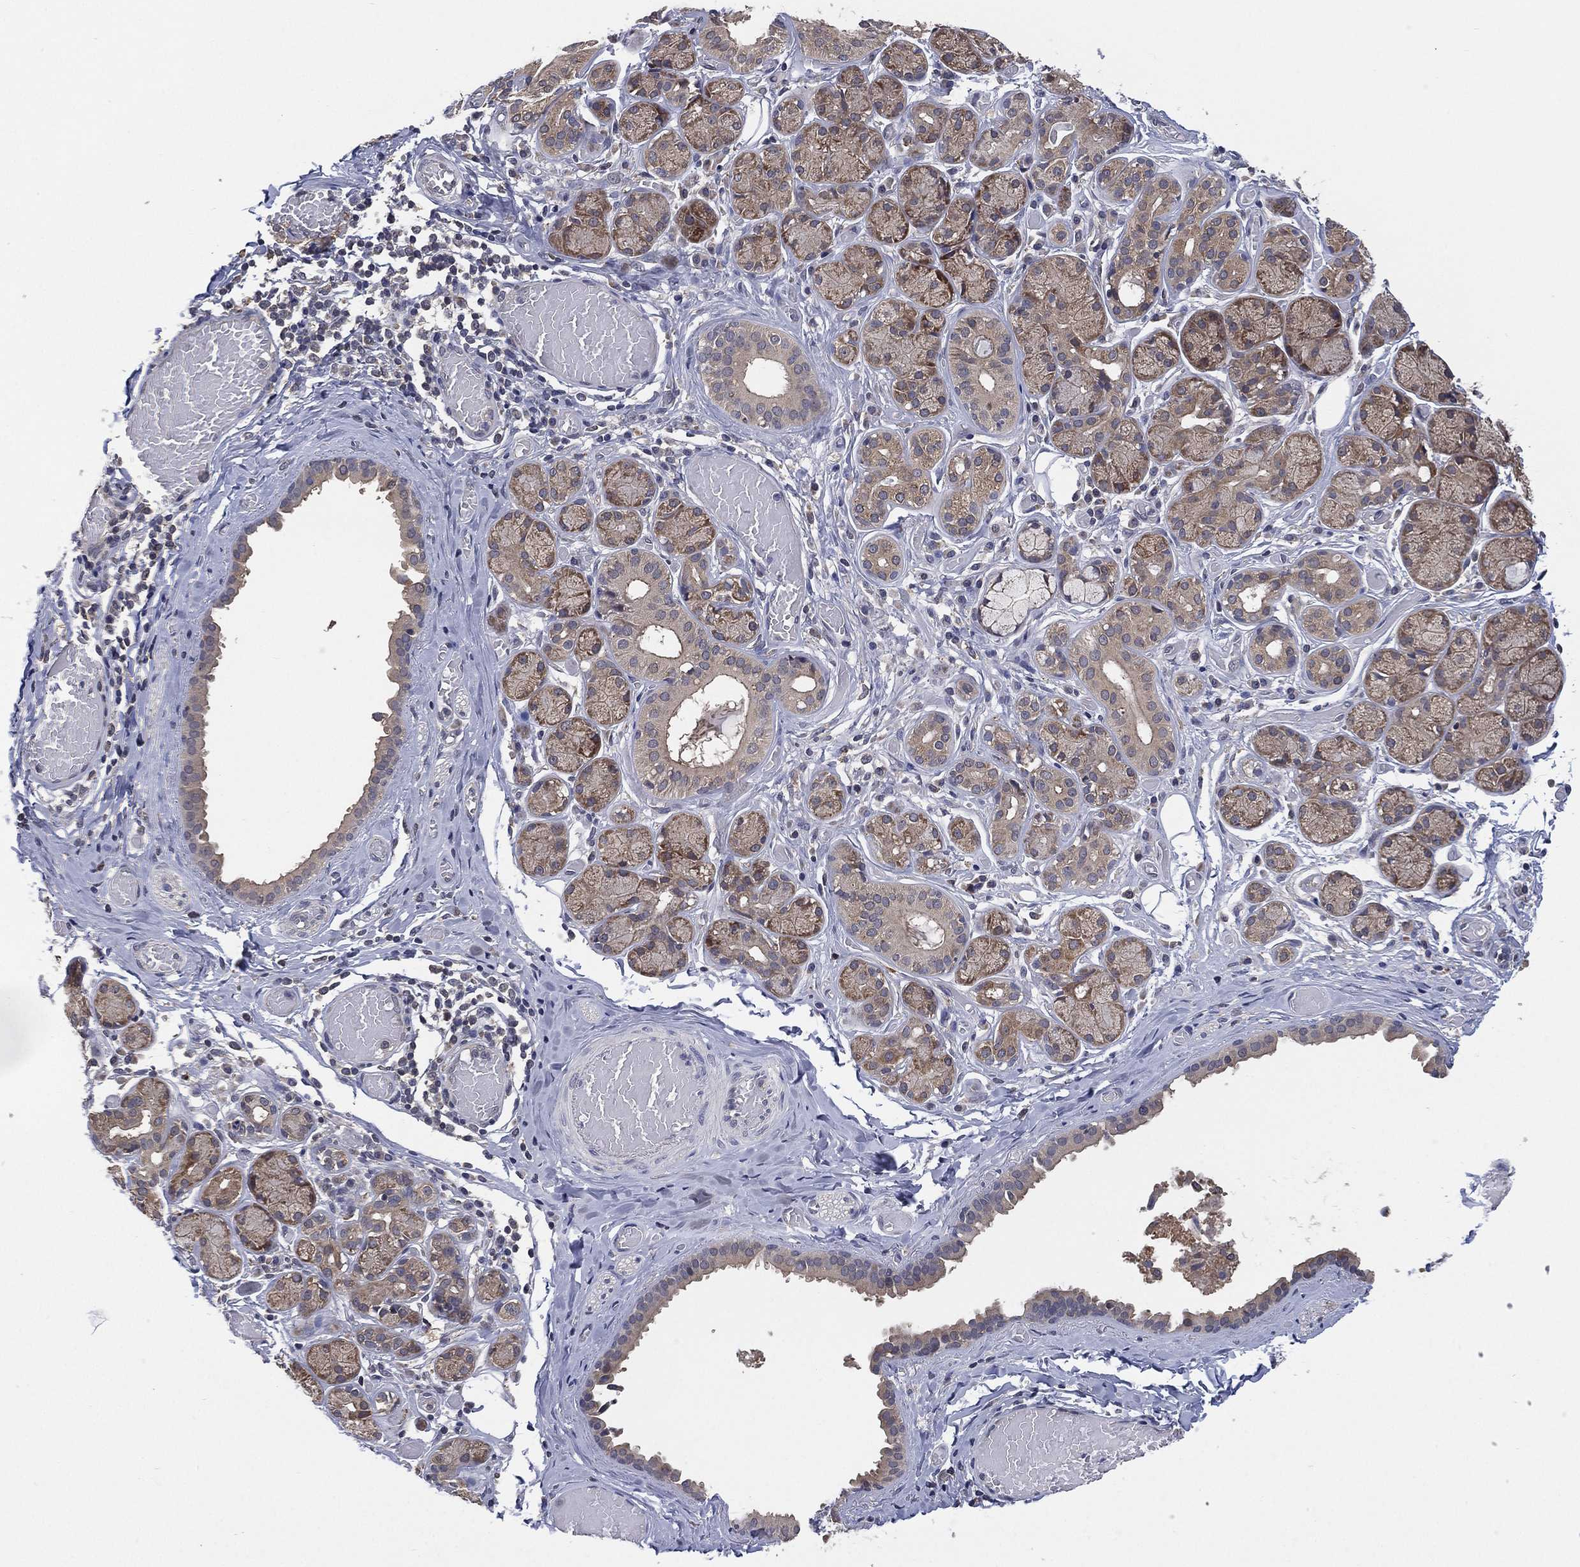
{"staining": {"intensity": "weak", "quantity": "<25%", "location": "cytoplasmic/membranous"}, "tissue": "salivary gland", "cell_type": "Glandular cells", "image_type": "normal", "snomed": [{"axis": "morphology", "description": "Normal tissue, NOS"}, {"axis": "topography", "description": "Salivary gland"}, {"axis": "topography", "description": "Peripheral nerve tissue"}], "caption": "Immunohistochemical staining of unremarkable human salivary gland displays no significant positivity in glandular cells. (IHC, brightfield microscopy, high magnification).", "gene": "SELENOO", "patient": {"sex": "male", "age": 71}}